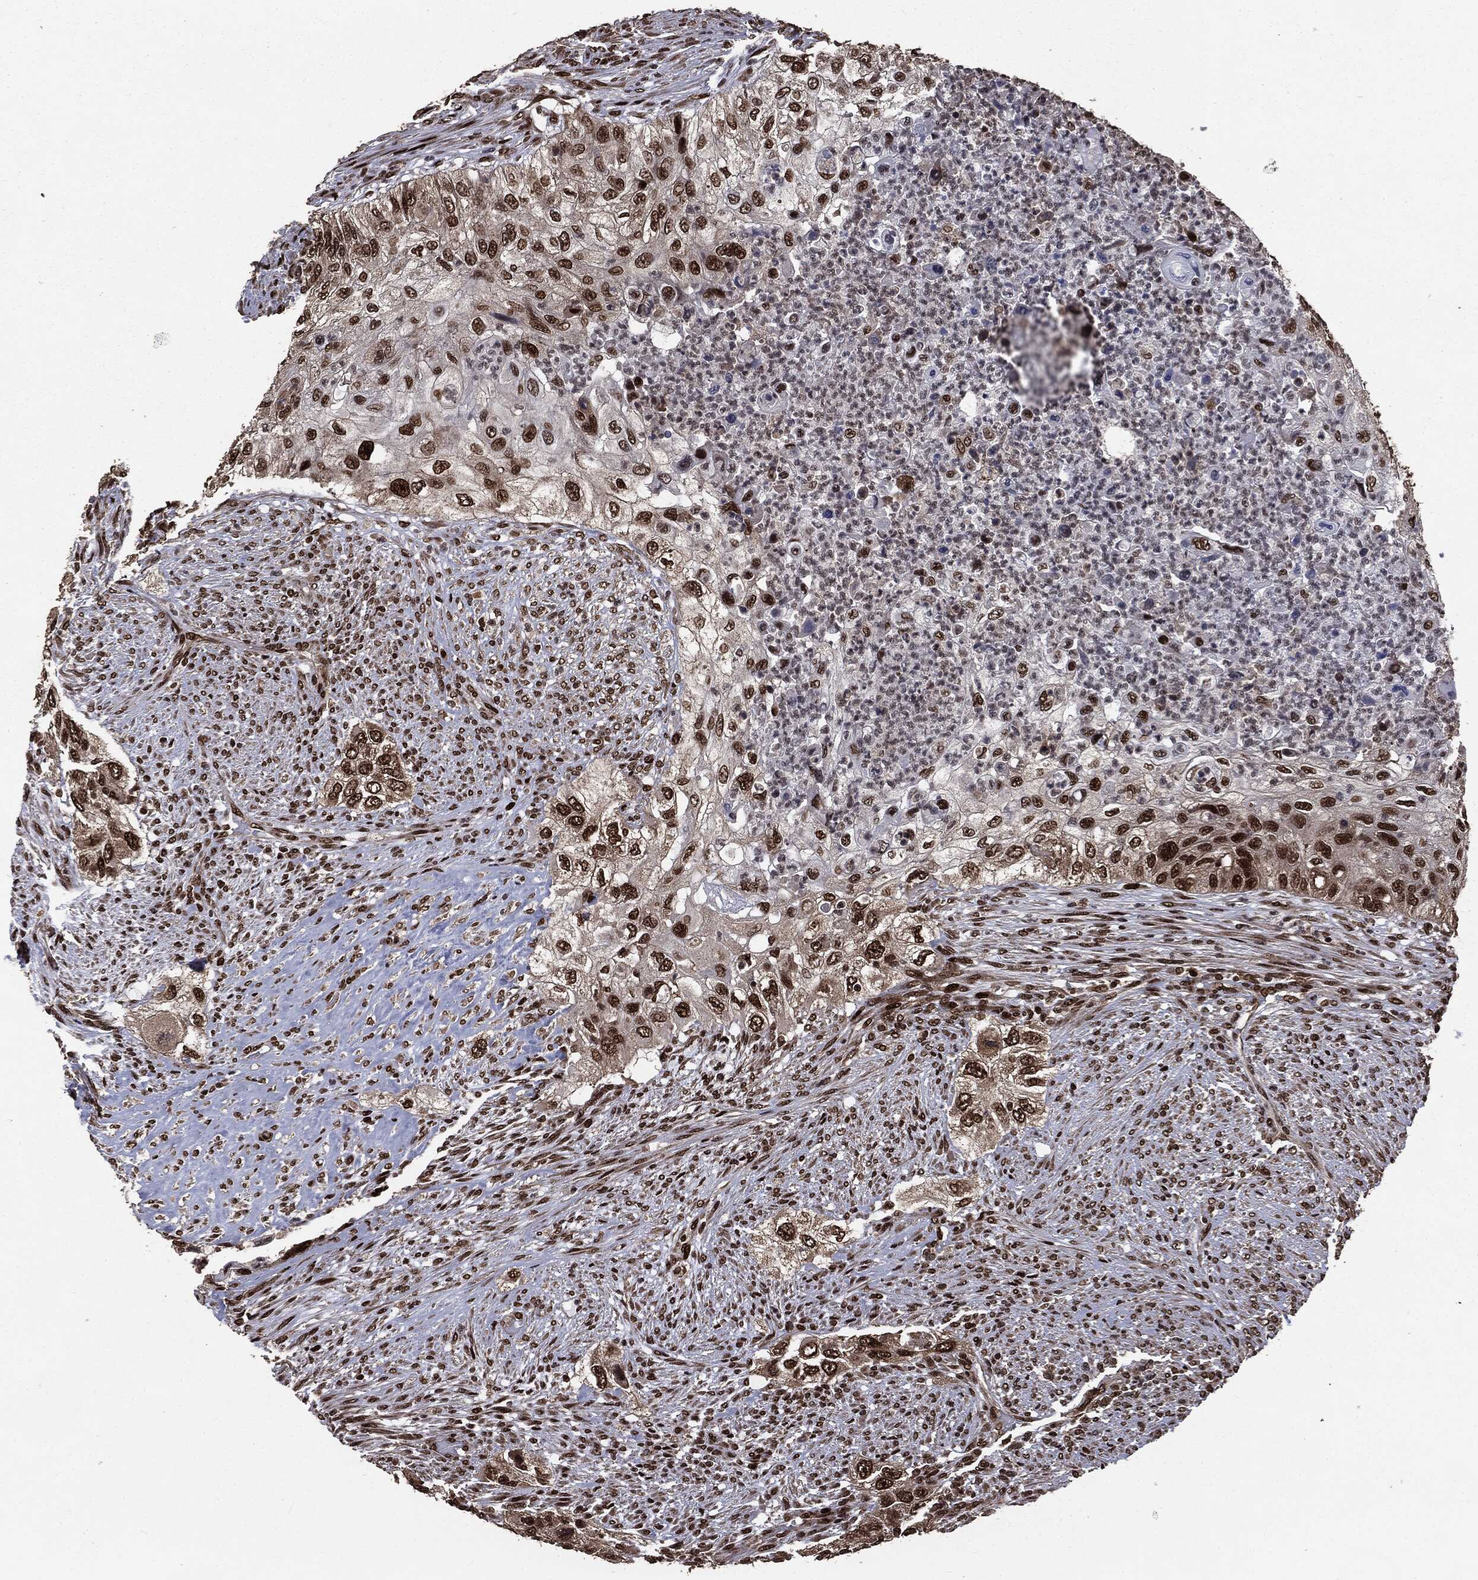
{"staining": {"intensity": "strong", "quantity": ">75%", "location": "nuclear"}, "tissue": "urothelial cancer", "cell_type": "Tumor cells", "image_type": "cancer", "snomed": [{"axis": "morphology", "description": "Urothelial carcinoma, High grade"}, {"axis": "topography", "description": "Urinary bladder"}], "caption": "Tumor cells display high levels of strong nuclear expression in about >75% of cells in high-grade urothelial carcinoma.", "gene": "DVL2", "patient": {"sex": "female", "age": 60}}